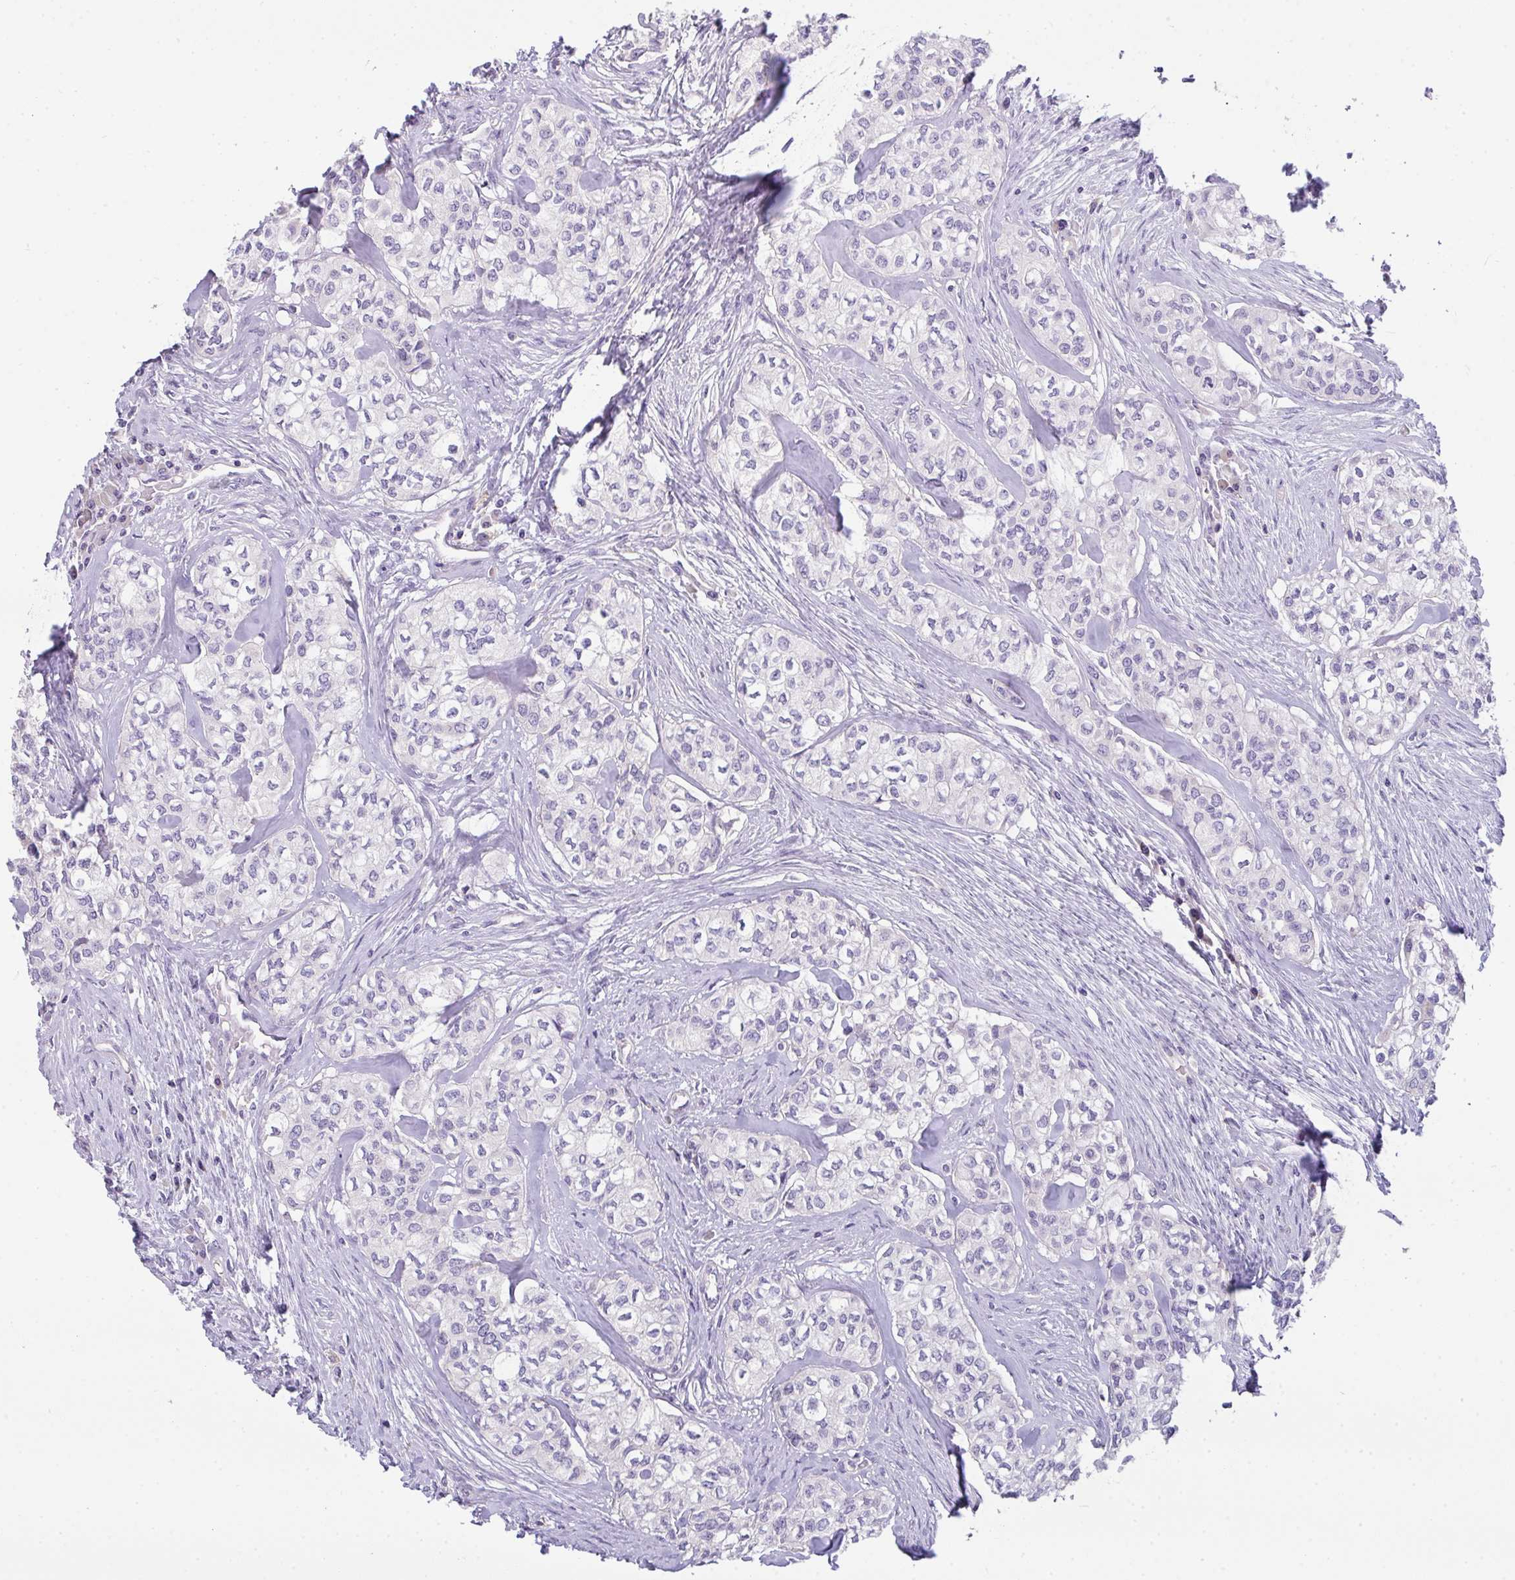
{"staining": {"intensity": "negative", "quantity": "none", "location": "none"}, "tissue": "head and neck cancer", "cell_type": "Tumor cells", "image_type": "cancer", "snomed": [{"axis": "morphology", "description": "Adenocarcinoma, NOS"}, {"axis": "topography", "description": "Head-Neck"}], "caption": "This is a image of immunohistochemistry staining of head and neck cancer (adenocarcinoma), which shows no staining in tumor cells.", "gene": "FILIP1", "patient": {"sex": "male", "age": 81}}